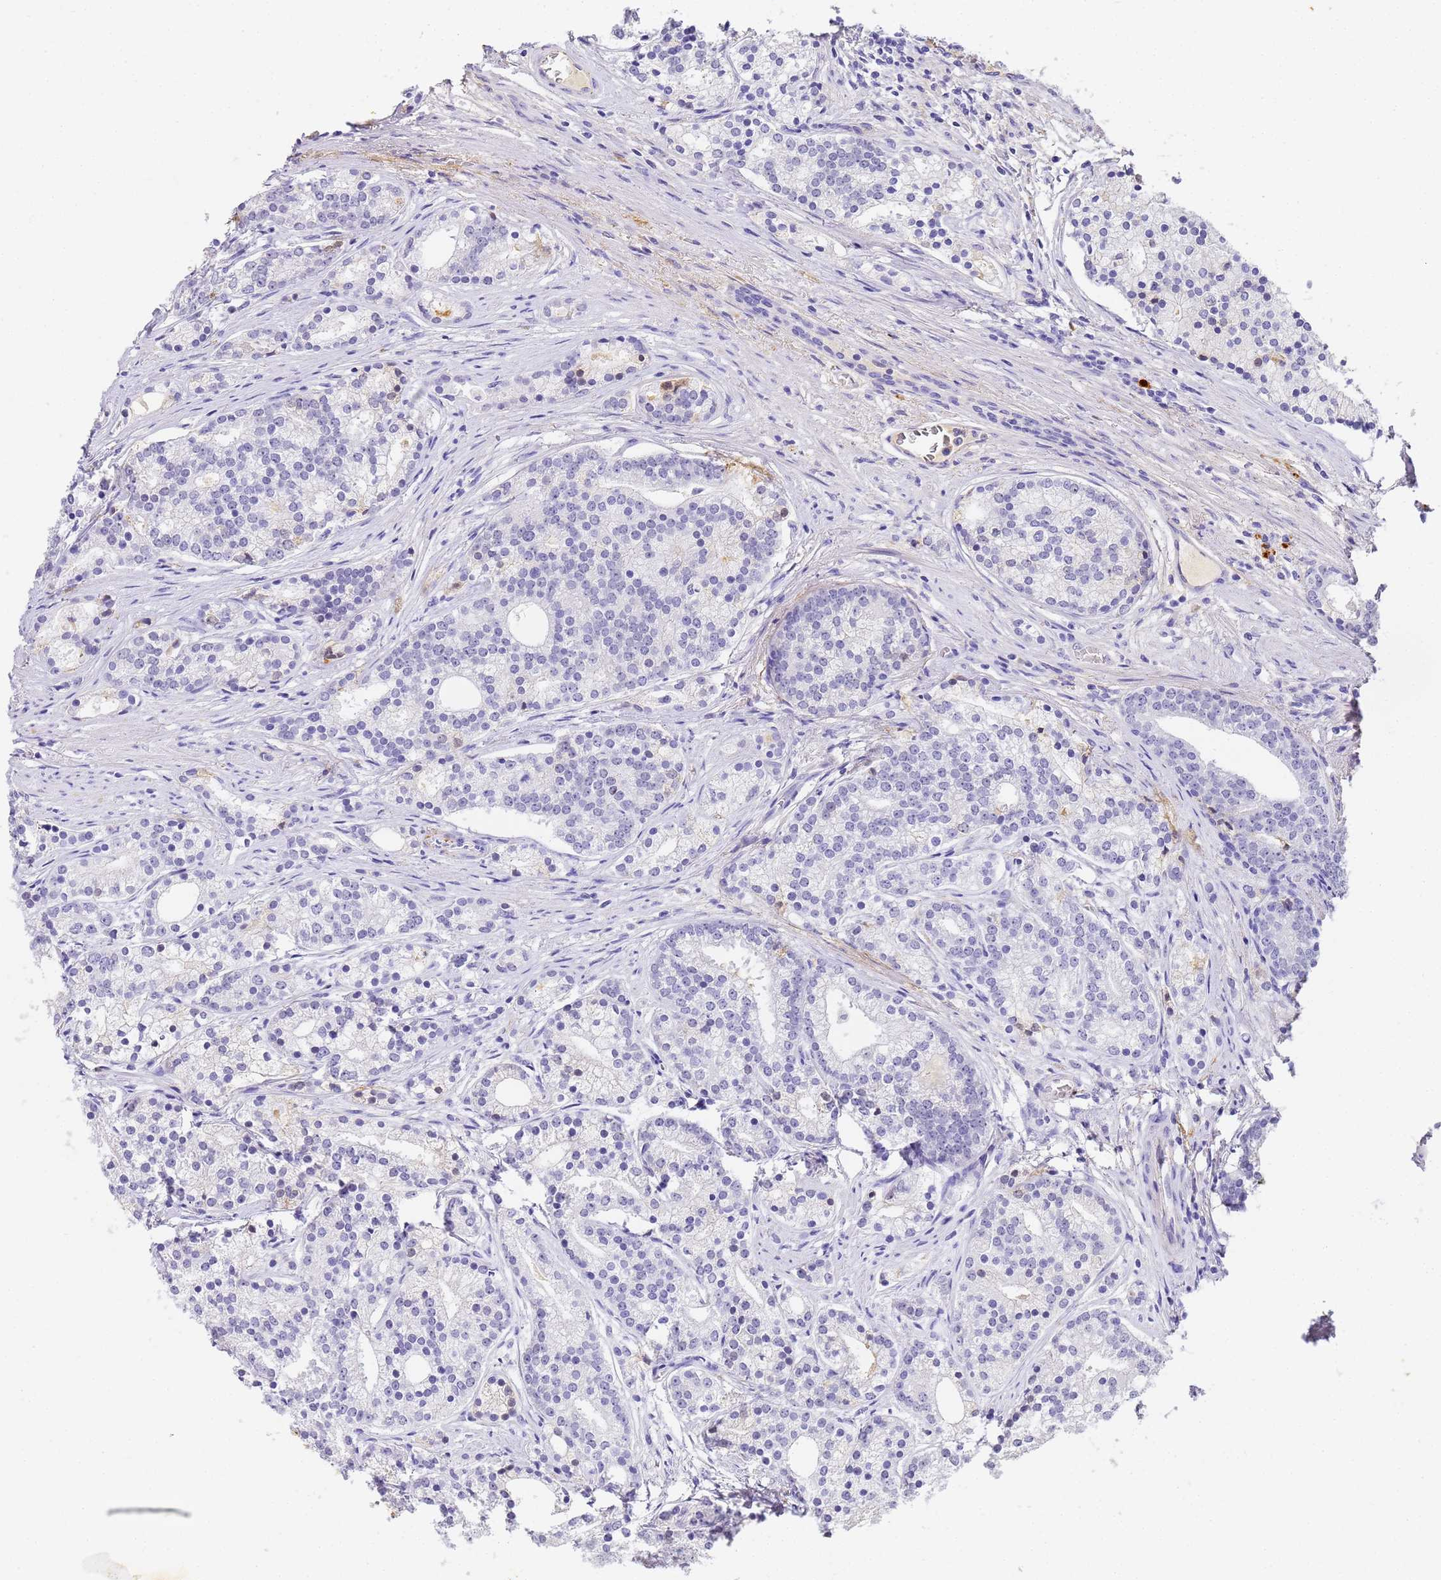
{"staining": {"intensity": "negative", "quantity": "none", "location": "none"}, "tissue": "prostate cancer", "cell_type": "Tumor cells", "image_type": "cancer", "snomed": [{"axis": "morphology", "description": "Adenocarcinoma, Low grade"}, {"axis": "topography", "description": "Prostate"}], "caption": "The histopathology image exhibits no significant expression in tumor cells of prostate cancer.", "gene": "CFHR2", "patient": {"sex": "male", "age": 71}}